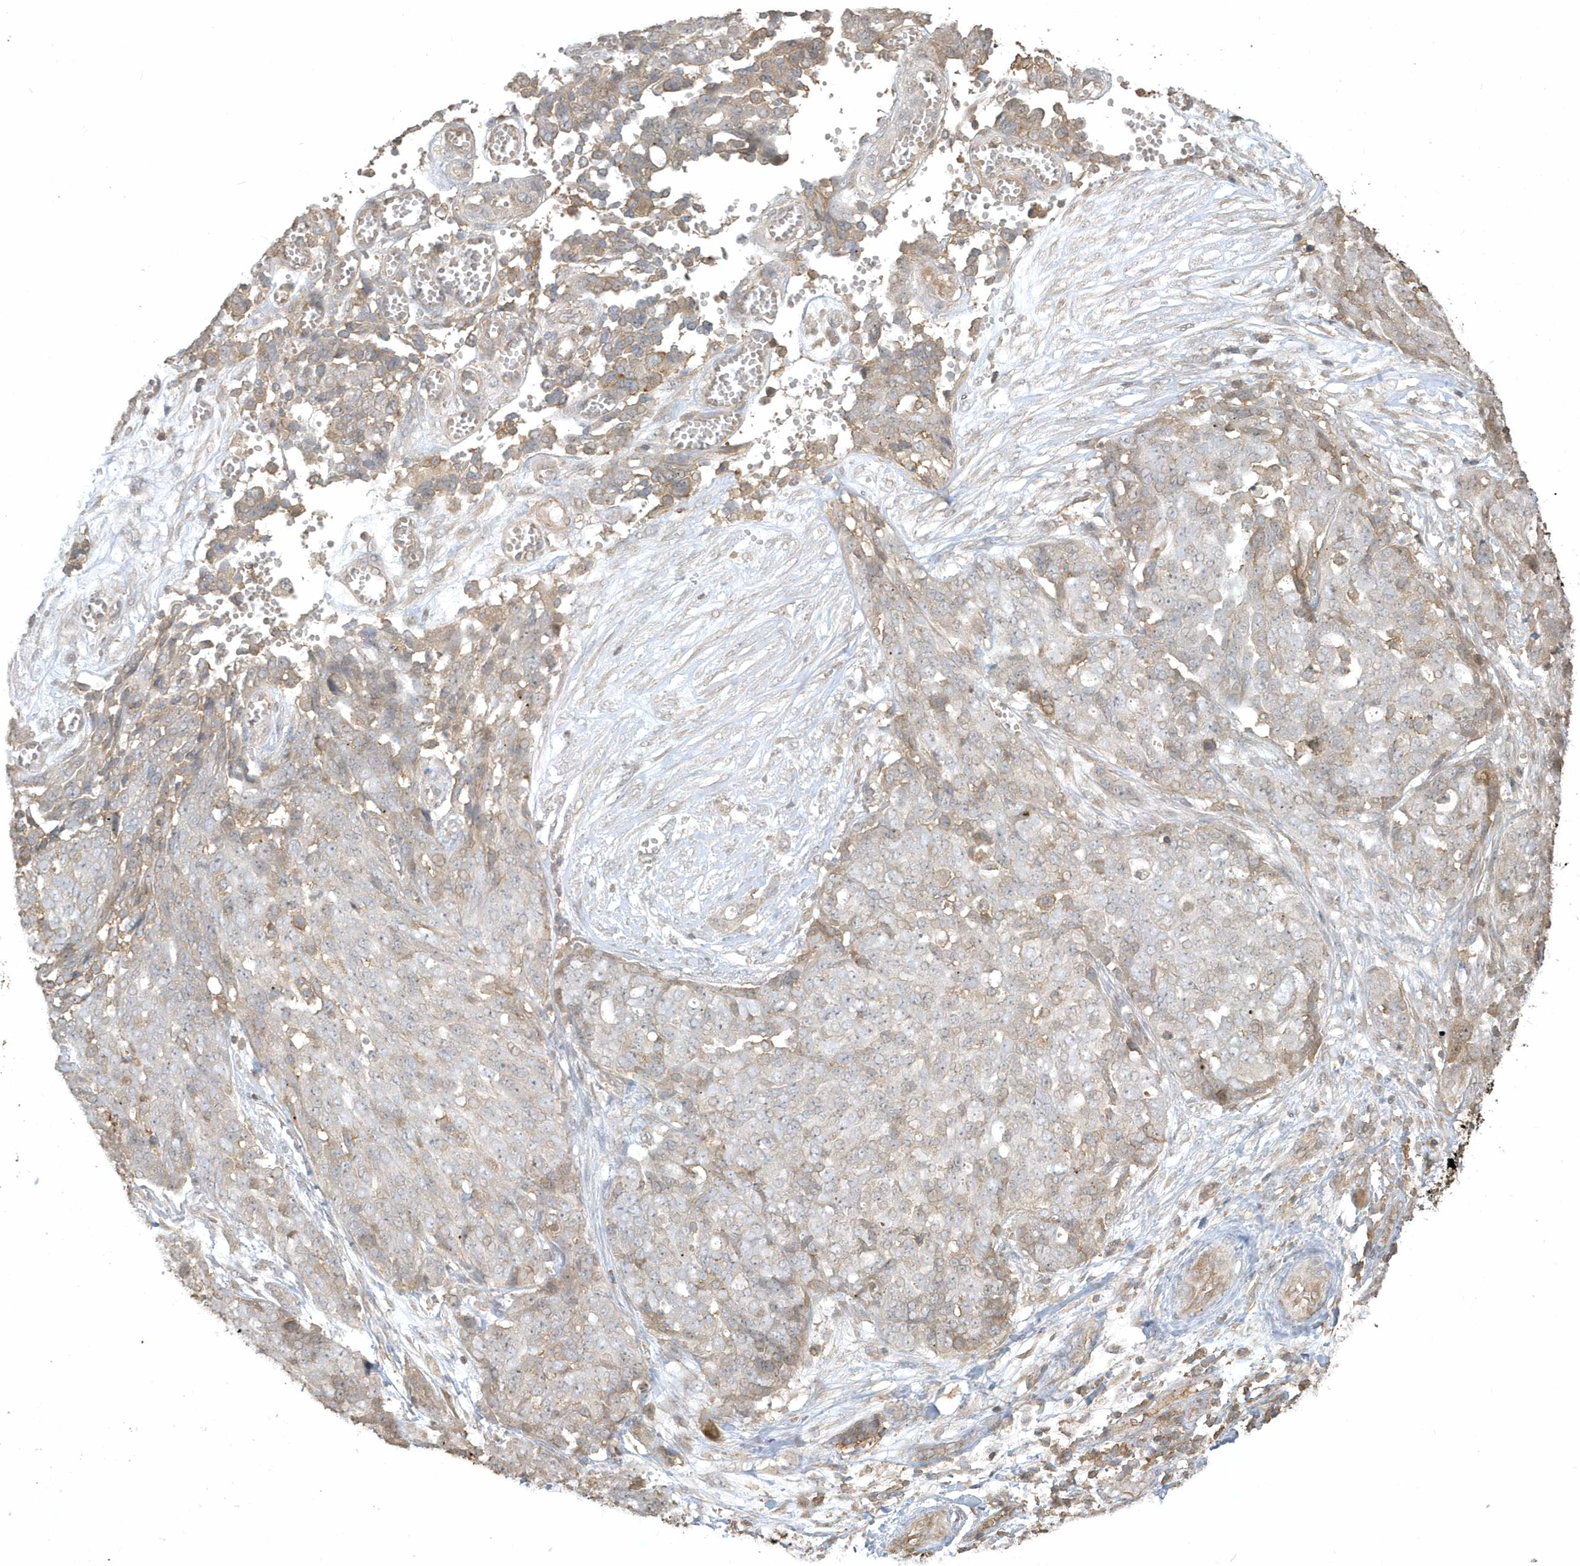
{"staining": {"intensity": "weak", "quantity": "<25%", "location": "cytoplasmic/membranous"}, "tissue": "ovarian cancer", "cell_type": "Tumor cells", "image_type": "cancer", "snomed": [{"axis": "morphology", "description": "Cystadenocarcinoma, serous, NOS"}, {"axis": "topography", "description": "Soft tissue"}, {"axis": "topography", "description": "Ovary"}], "caption": "Tumor cells show no significant positivity in ovarian cancer (serous cystadenocarcinoma). Nuclei are stained in blue.", "gene": "ZBTB8A", "patient": {"sex": "female", "age": 57}}